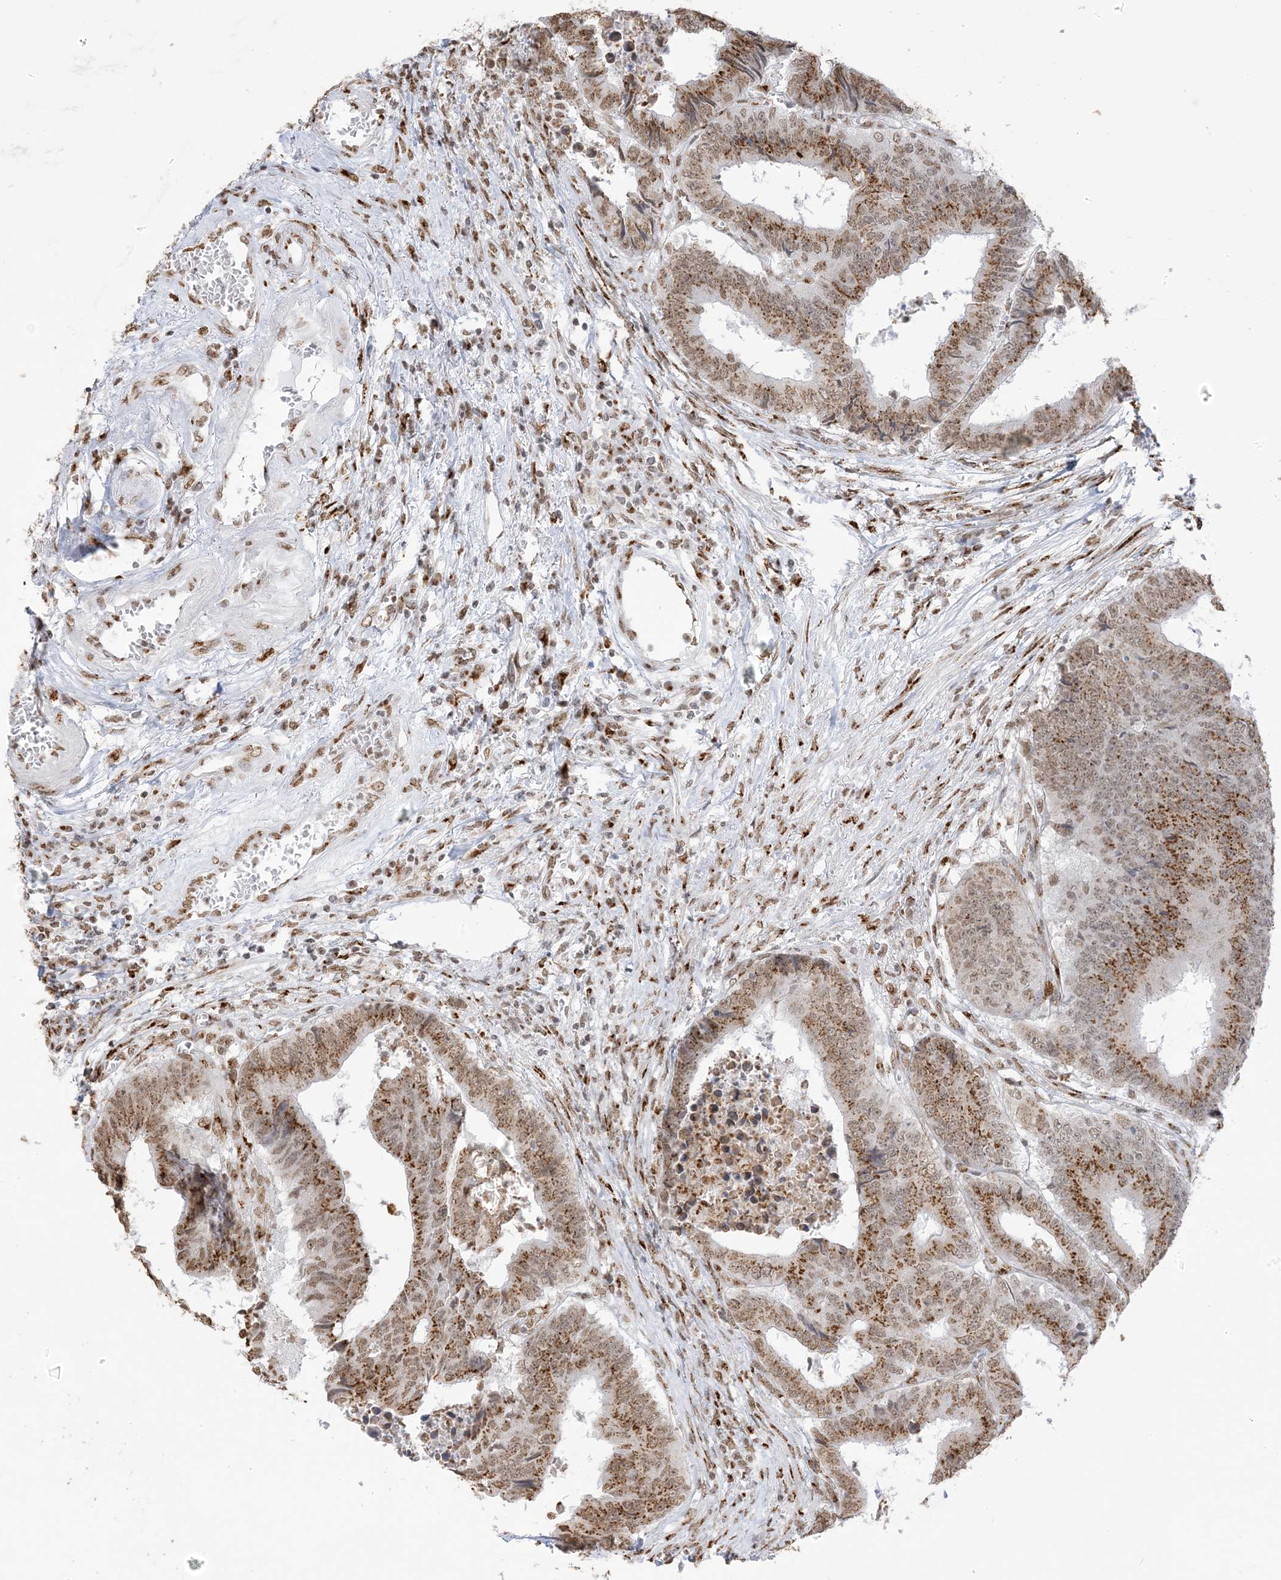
{"staining": {"intensity": "moderate", "quantity": ">75%", "location": "cytoplasmic/membranous,nuclear"}, "tissue": "colorectal cancer", "cell_type": "Tumor cells", "image_type": "cancer", "snomed": [{"axis": "morphology", "description": "Adenocarcinoma, NOS"}, {"axis": "topography", "description": "Rectum"}], "caption": "Approximately >75% of tumor cells in human colorectal adenocarcinoma display moderate cytoplasmic/membranous and nuclear protein staining as visualized by brown immunohistochemical staining.", "gene": "GPR107", "patient": {"sex": "male", "age": 84}}